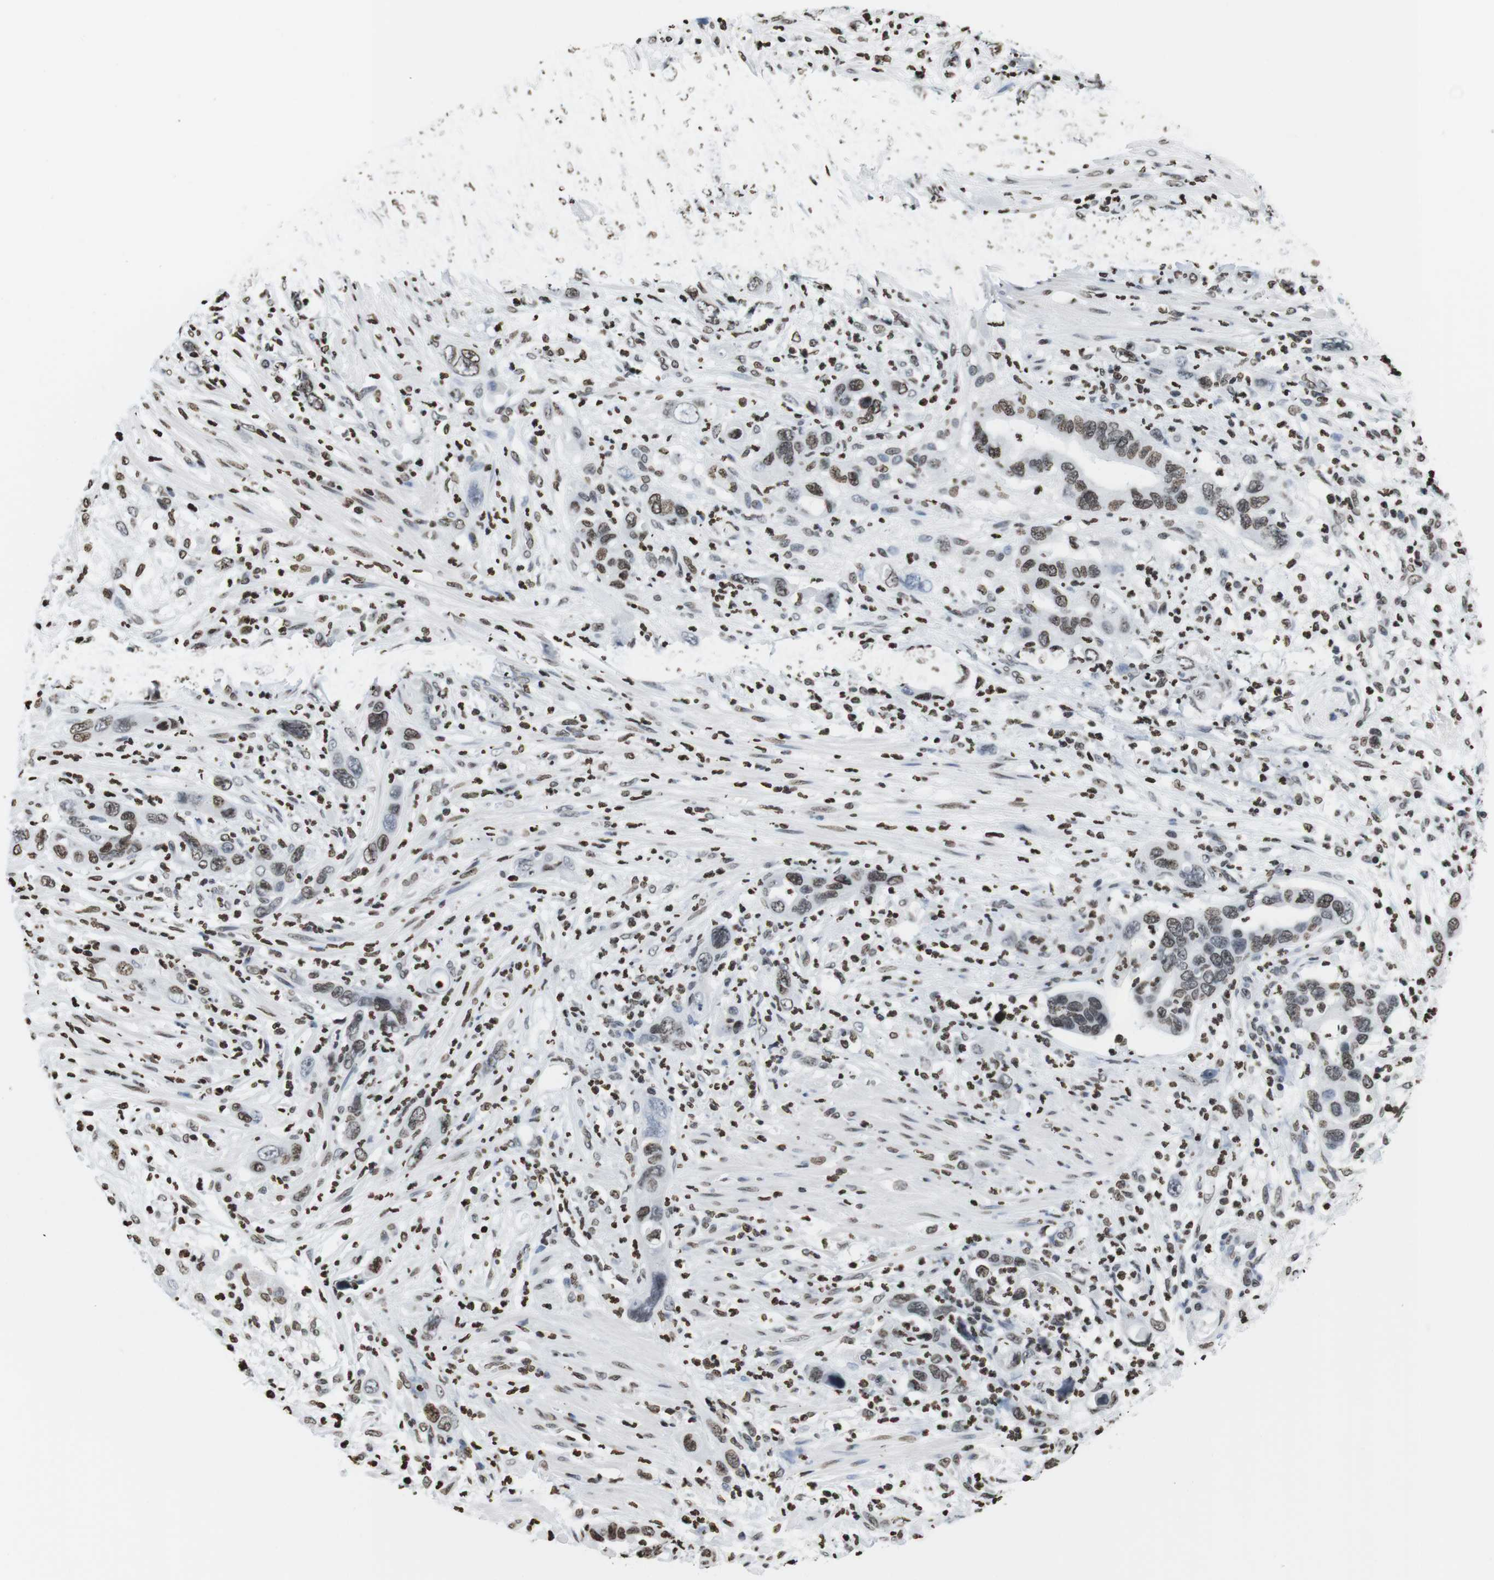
{"staining": {"intensity": "moderate", "quantity": ">75%", "location": "nuclear"}, "tissue": "pancreatic cancer", "cell_type": "Tumor cells", "image_type": "cancer", "snomed": [{"axis": "morphology", "description": "Adenocarcinoma, NOS"}, {"axis": "topography", "description": "Pancreas"}], "caption": "Protein expression by IHC demonstrates moderate nuclear positivity in about >75% of tumor cells in pancreatic adenocarcinoma. The staining was performed using DAB (3,3'-diaminobenzidine), with brown indicating positive protein expression. Nuclei are stained blue with hematoxylin.", "gene": "BSX", "patient": {"sex": "female", "age": 71}}